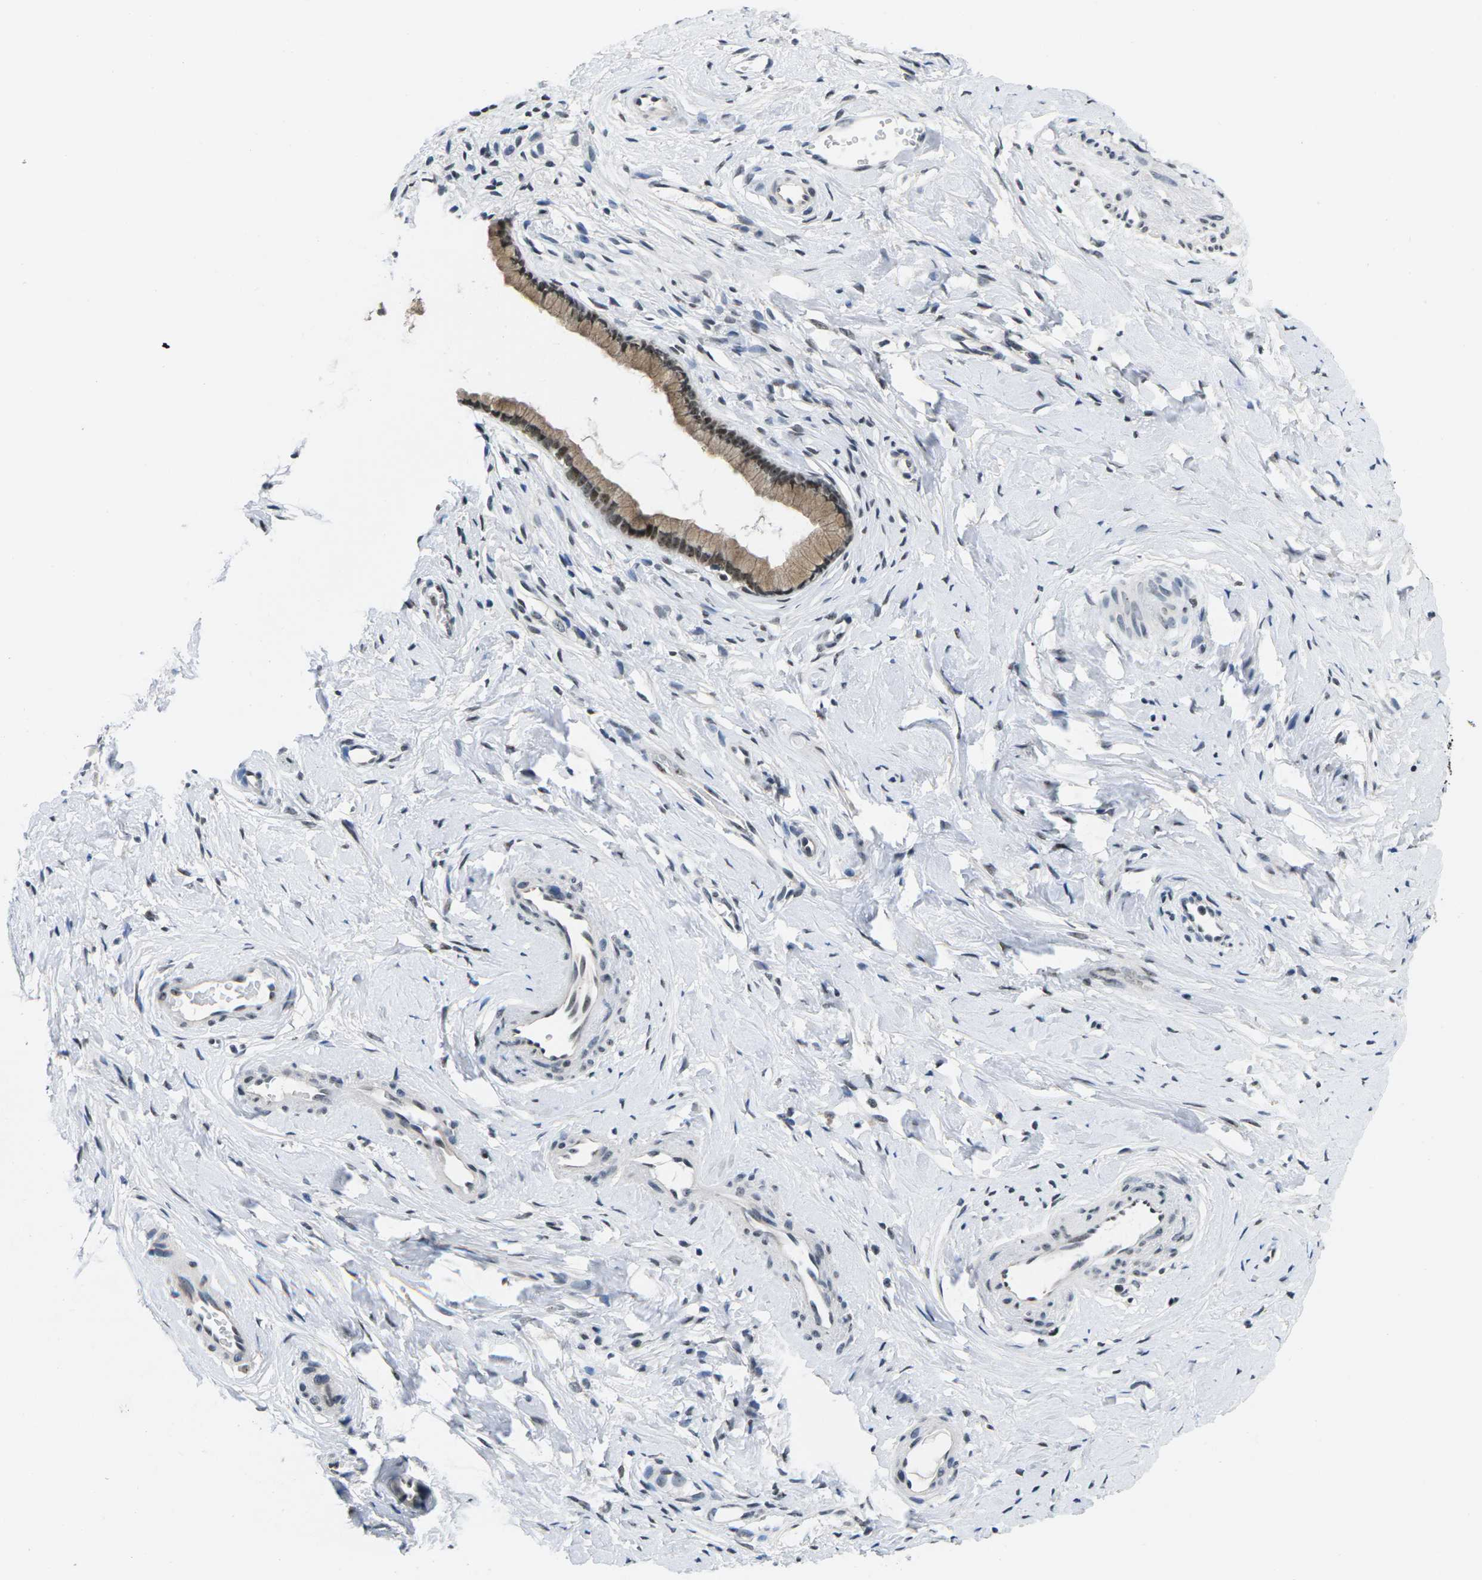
{"staining": {"intensity": "moderate", "quantity": "25%-75%", "location": "cytoplasmic/membranous,nuclear"}, "tissue": "cervix", "cell_type": "Glandular cells", "image_type": "normal", "snomed": [{"axis": "morphology", "description": "Normal tissue, NOS"}, {"axis": "topography", "description": "Cervix"}], "caption": "IHC micrograph of unremarkable cervix: cervix stained using immunohistochemistry exhibits medium levels of moderate protein expression localized specifically in the cytoplasmic/membranous,nuclear of glandular cells, appearing as a cytoplasmic/membranous,nuclear brown color.", "gene": "NSRP1", "patient": {"sex": "female", "age": 65}}